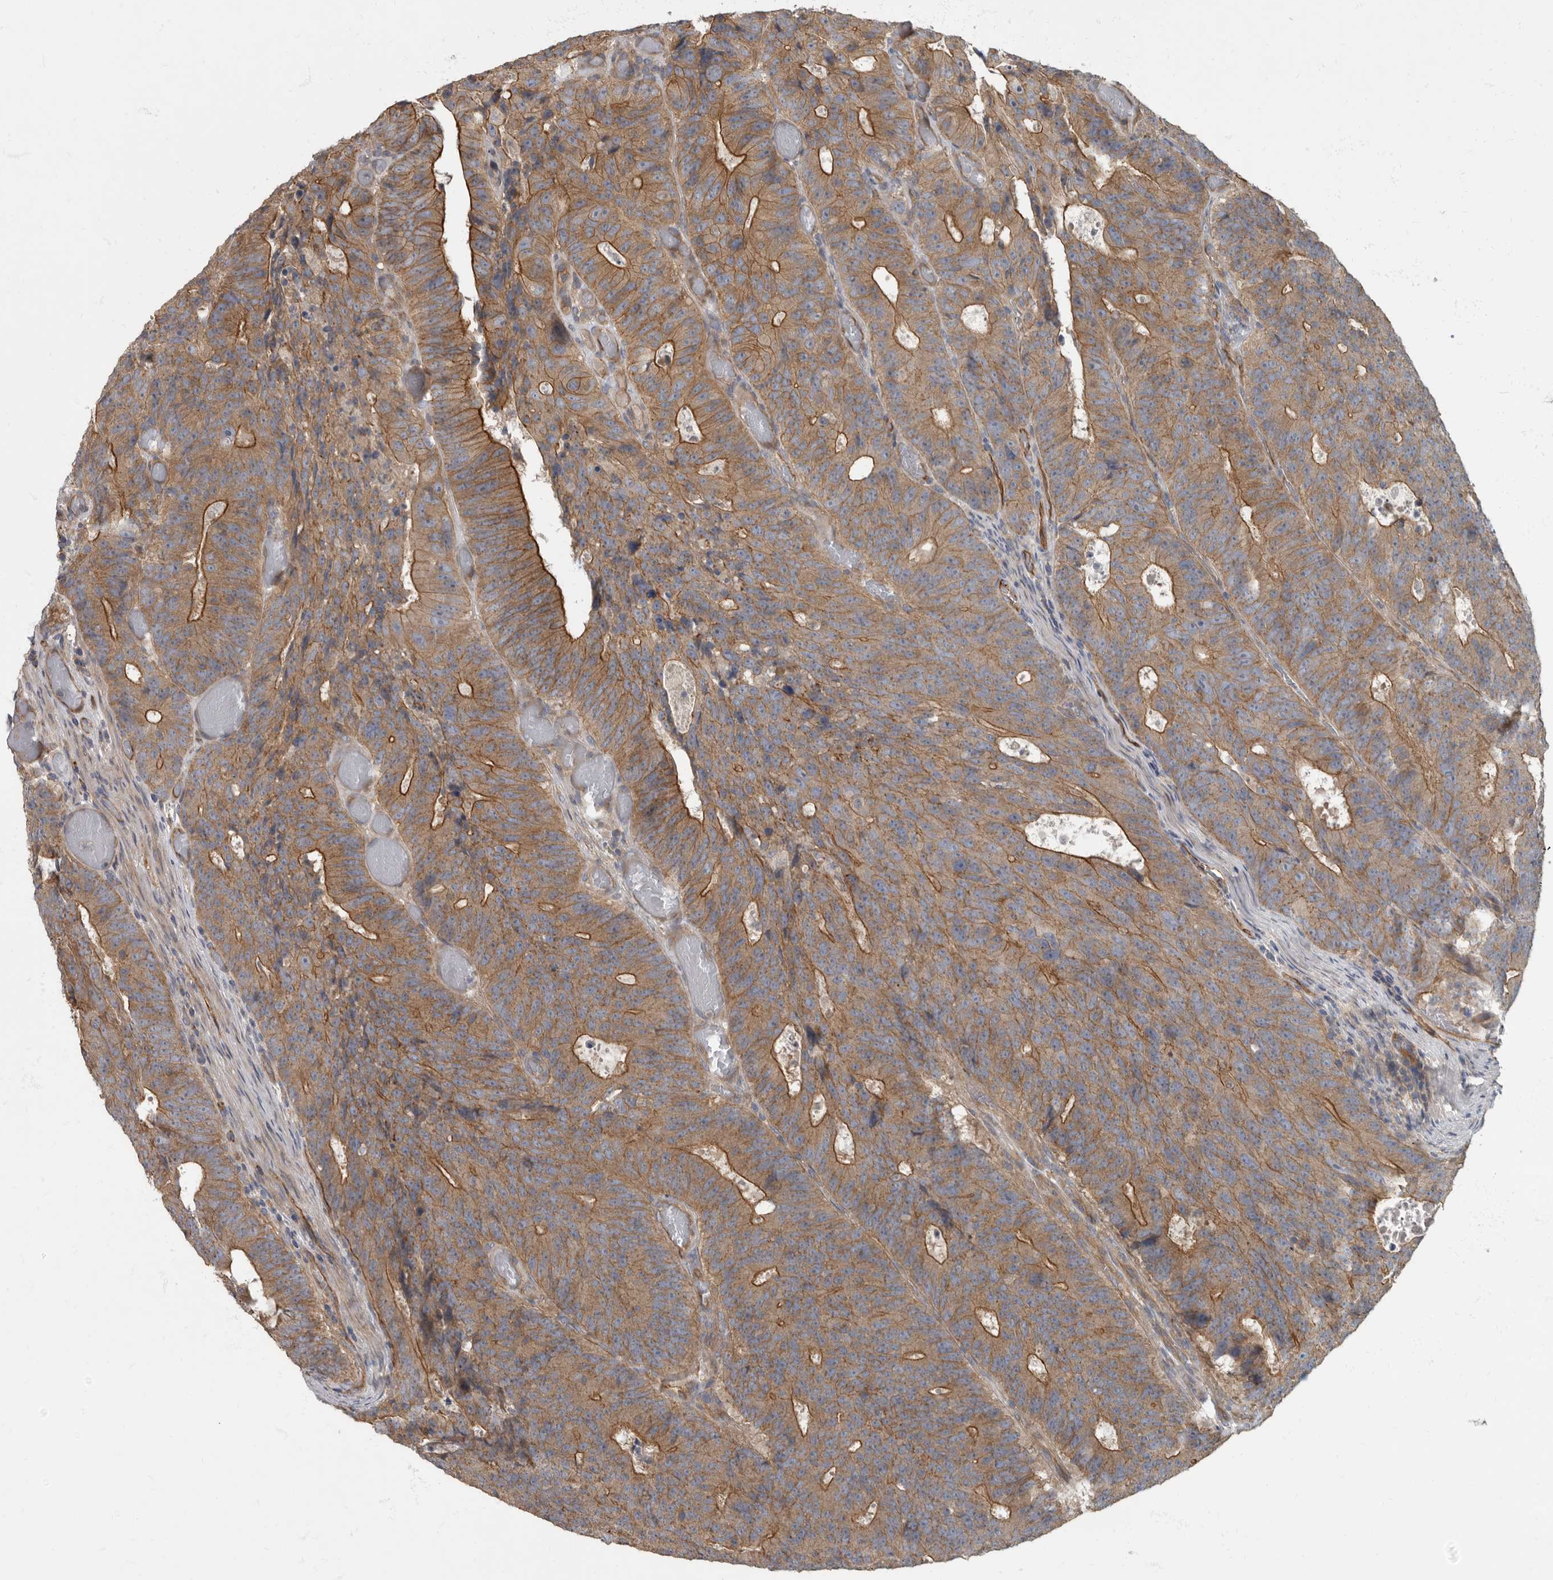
{"staining": {"intensity": "moderate", "quantity": ">75%", "location": "cytoplasmic/membranous"}, "tissue": "colorectal cancer", "cell_type": "Tumor cells", "image_type": "cancer", "snomed": [{"axis": "morphology", "description": "Adenocarcinoma, NOS"}, {"axis": "topography", "description": "Colon"}], "caption": "The image demonstrates immunohistochemical staining of colorectal adenocarcinoma. There is moderate cytoplasmic/membranous positivity is seen in approximately >75% of tumor cells. The staining was performed using DAB to visualize the protein expression in brown, while the nuclei were stained in blue with hematoxylin (Magnification: 20x).", "gene": "PDK1", "patient": {"sex": "male", "age": 87}}